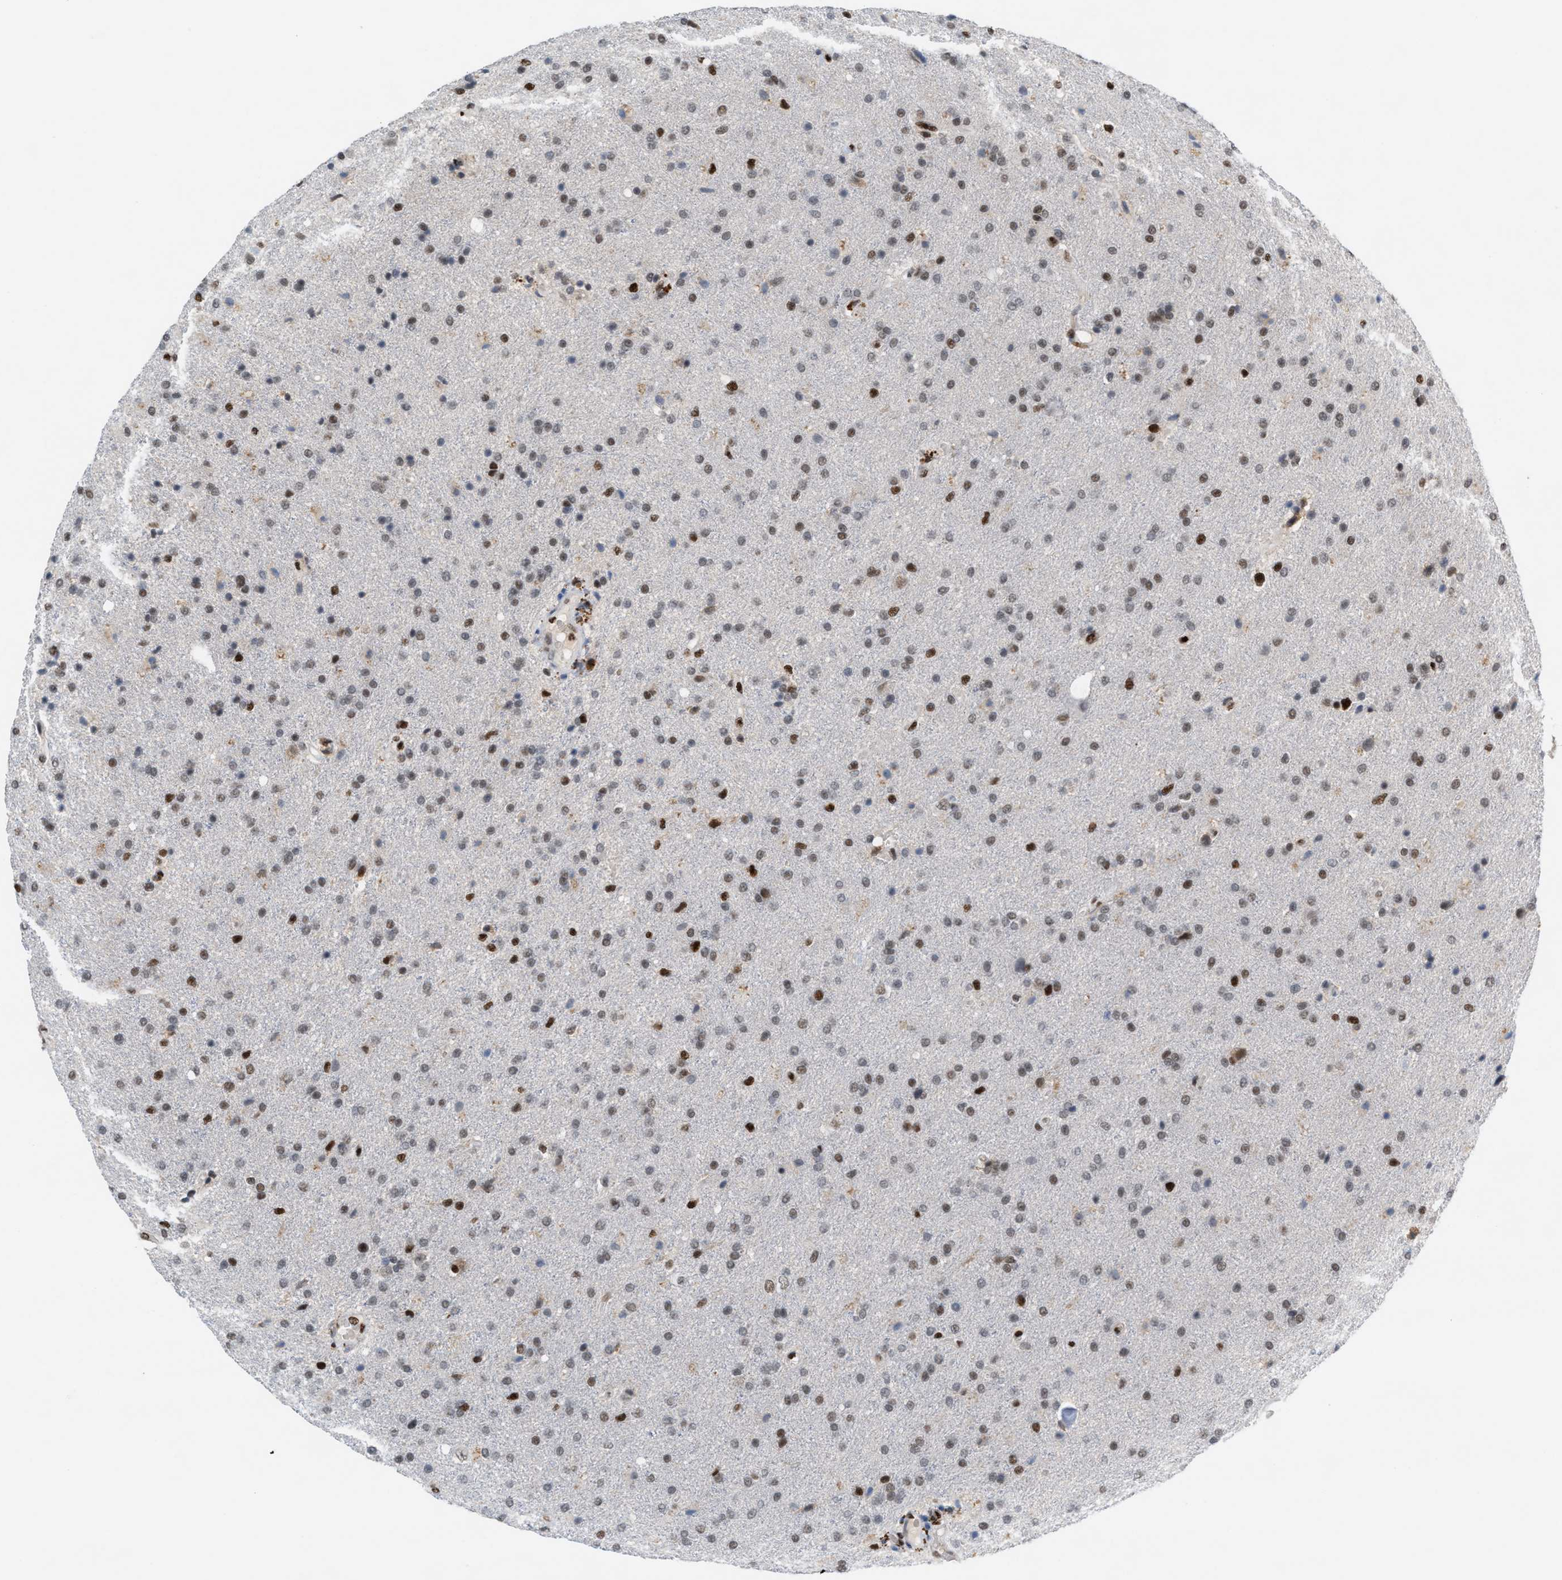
{"staining": {"intensity": "strong", "quantity": "25%-75%", "location": "nuclear"}, "tissue": "glioma", "cell_type": "Tumor cells", "image_type": "cancer", "snomed": [{"axis": "morphology", "description": "Glioma, malignant, High grade"}, {"axis": "topography", "description": "Brain"}], "caption": "A brown stain labels strong nuclear positivity of a protein in high-grade glioma (malignant) tumor cells.", "gene": "RNASEK-C17orf49", "patient": {"sex": "male", "age": 72}}